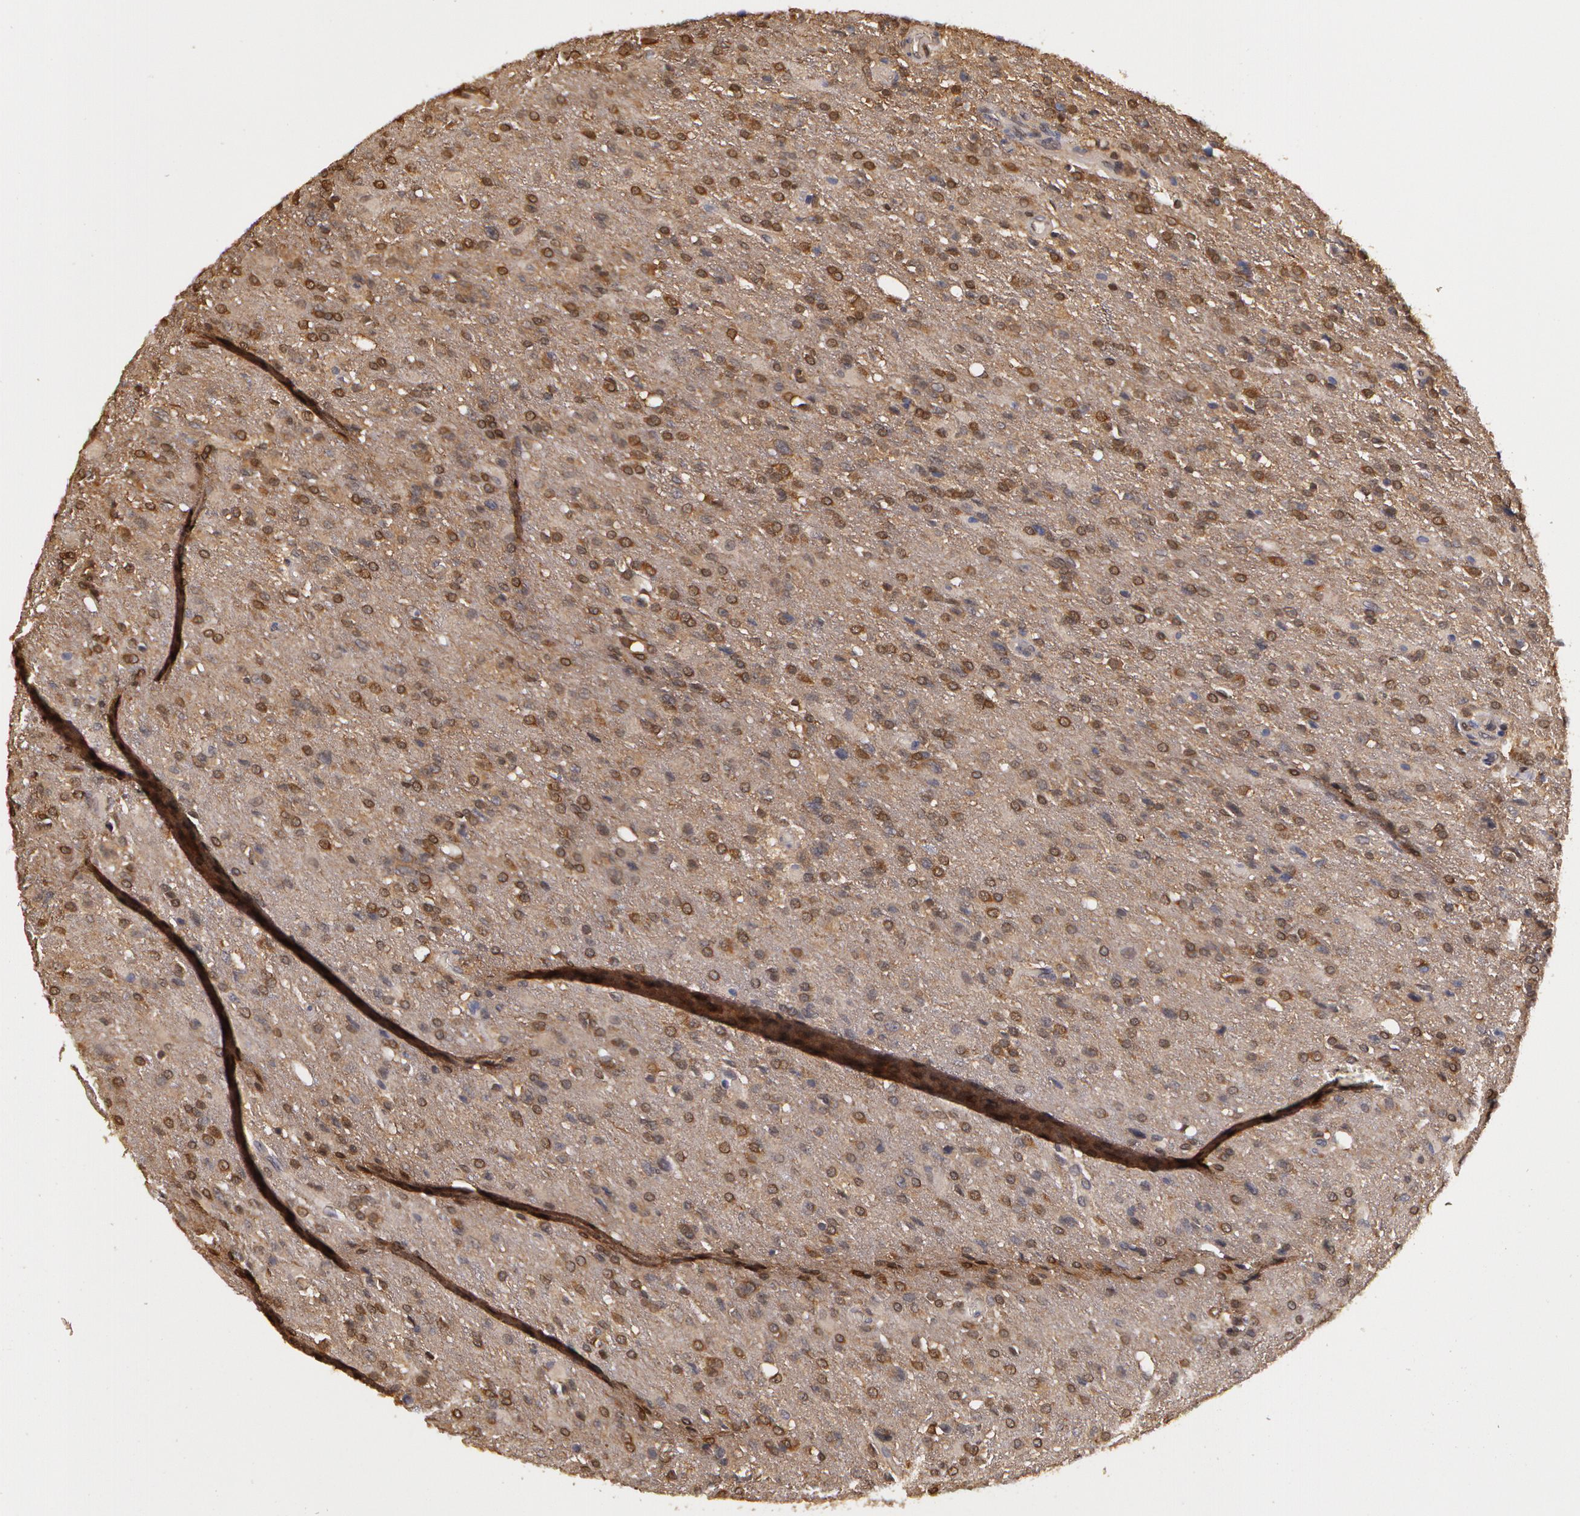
{"staining": {"intensity": "weak", "quantity": "25%-75%", "location": "cytoplasmic/membranous"}, "tissue": "glioma", "cell_type": "Tumor cells", "image_type": "cancer", "snomed": [{"axis": "morphology", "description": "Glioma, malignant, High grade"}, {"axis": "topography", "description": "Brain"}], "caption": "Malignant high-grade glioma tissue demonstrates weak cytoplasmic/membranous expression in about 25%-75% of tumor cells, visualized by immunohistochemistry.", "gene": "AHSA1", "patient": {"sex": "male", "age": 68}}